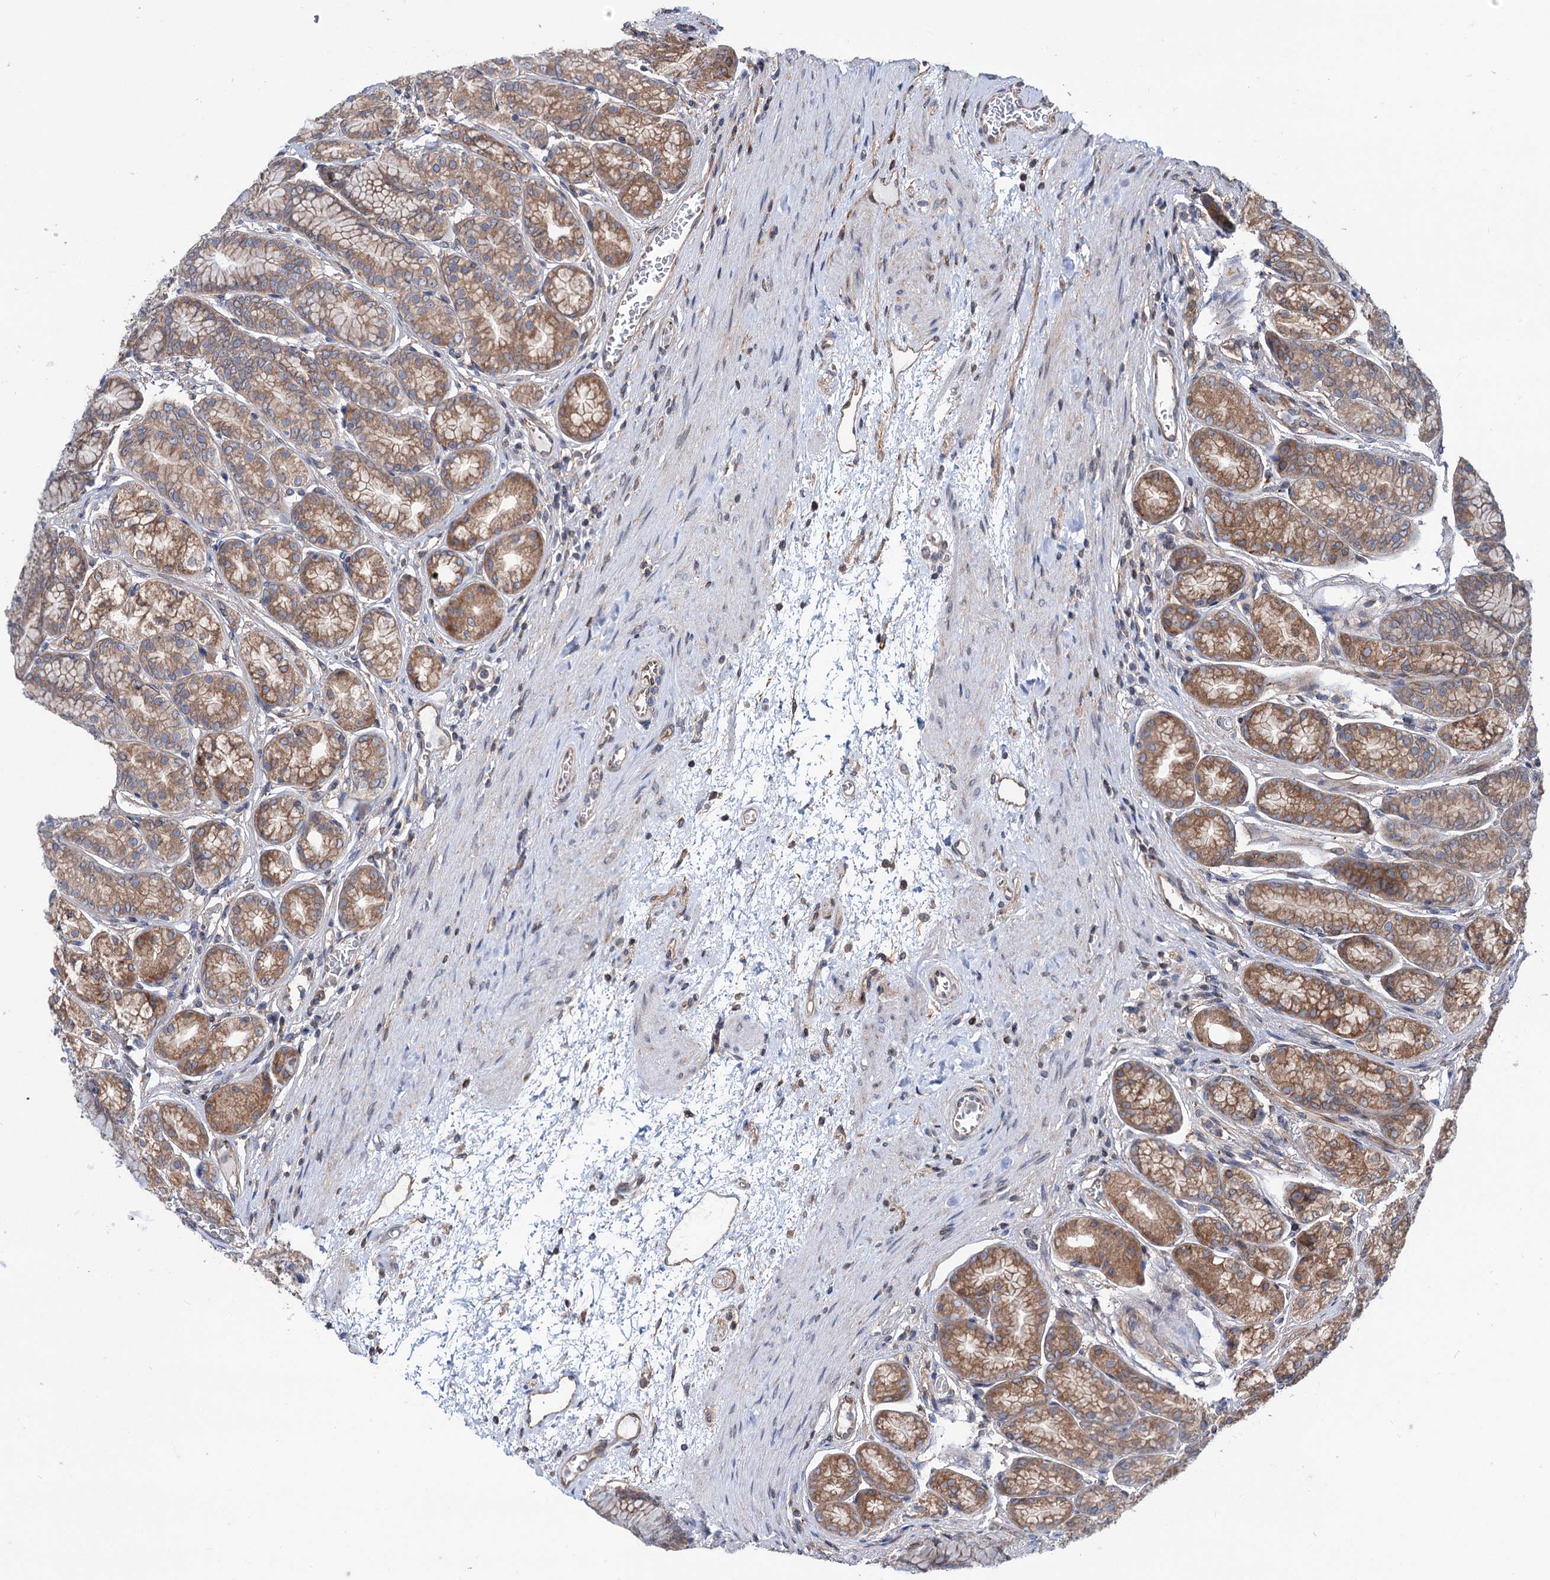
{"staining": {"intensity": "moderate", "quantity": ">75%", "location": "cytoplasmic/membranous"}, "tissue": "stomach", "cell_type": "Glandular cells", "image_type": "normal", "snomed": [{"axis": "morphology", "description": "Normal tissue, NOS"}, {"axis": "morphology", "description": "Adenocarcinoma, NOS"}, {"axis": "morphology", "description": "Adenocarcinoma, High grade"}, {"axis": "topography", "description": "Stomach, upper"}, {"axis": "topography", "description": "Stomach"}], "caption": "High-power microscopy captured an IHC image of benign stomach, revealing moderate cytoplasmic/membranous expression in approximately >75% of glandular cells.", "gene": "PTDSS2", "patient": {"sex": "female", "age": 65}}